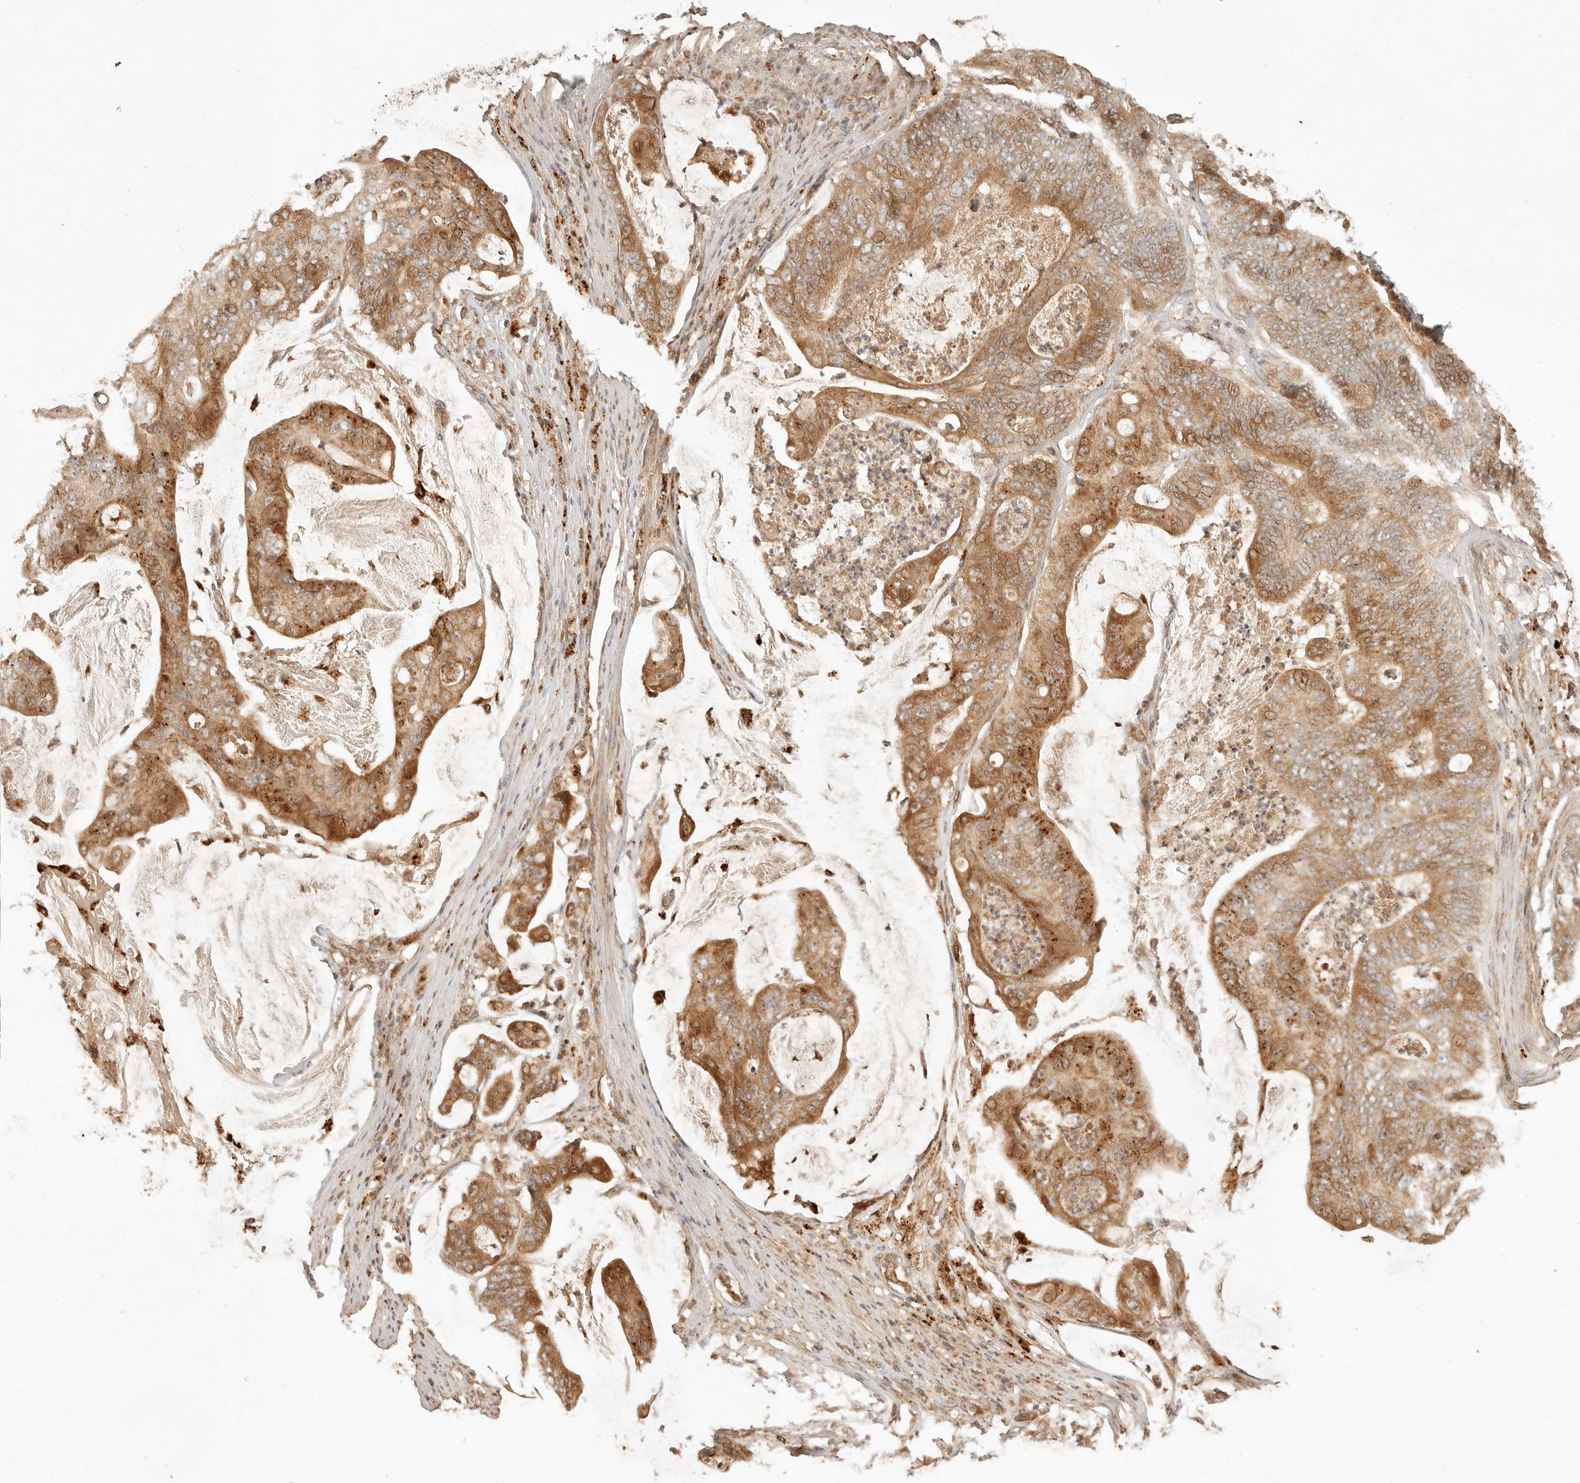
{"staining": {"intensity": "moderate", "quantity": ">75%", "location": "cytoplasmic/membranous"}, "tissue": "stomach cancer", "cell_type": "Tumor cells", "image_type": "cancer", "snomed": [{"axis": "morphology", "description": "Adenocarcinoma, NOS"}, {"axis": "topography", "description": "Stomach"}], "caption": "Immunohistochemical staining of stomach cancer demonstrates moderate cytoplasmic/membranous protein expression in about >75% of tumor cells.", "gene": "ANKRD61", "patient": {"sex": "female", "age": 73}}